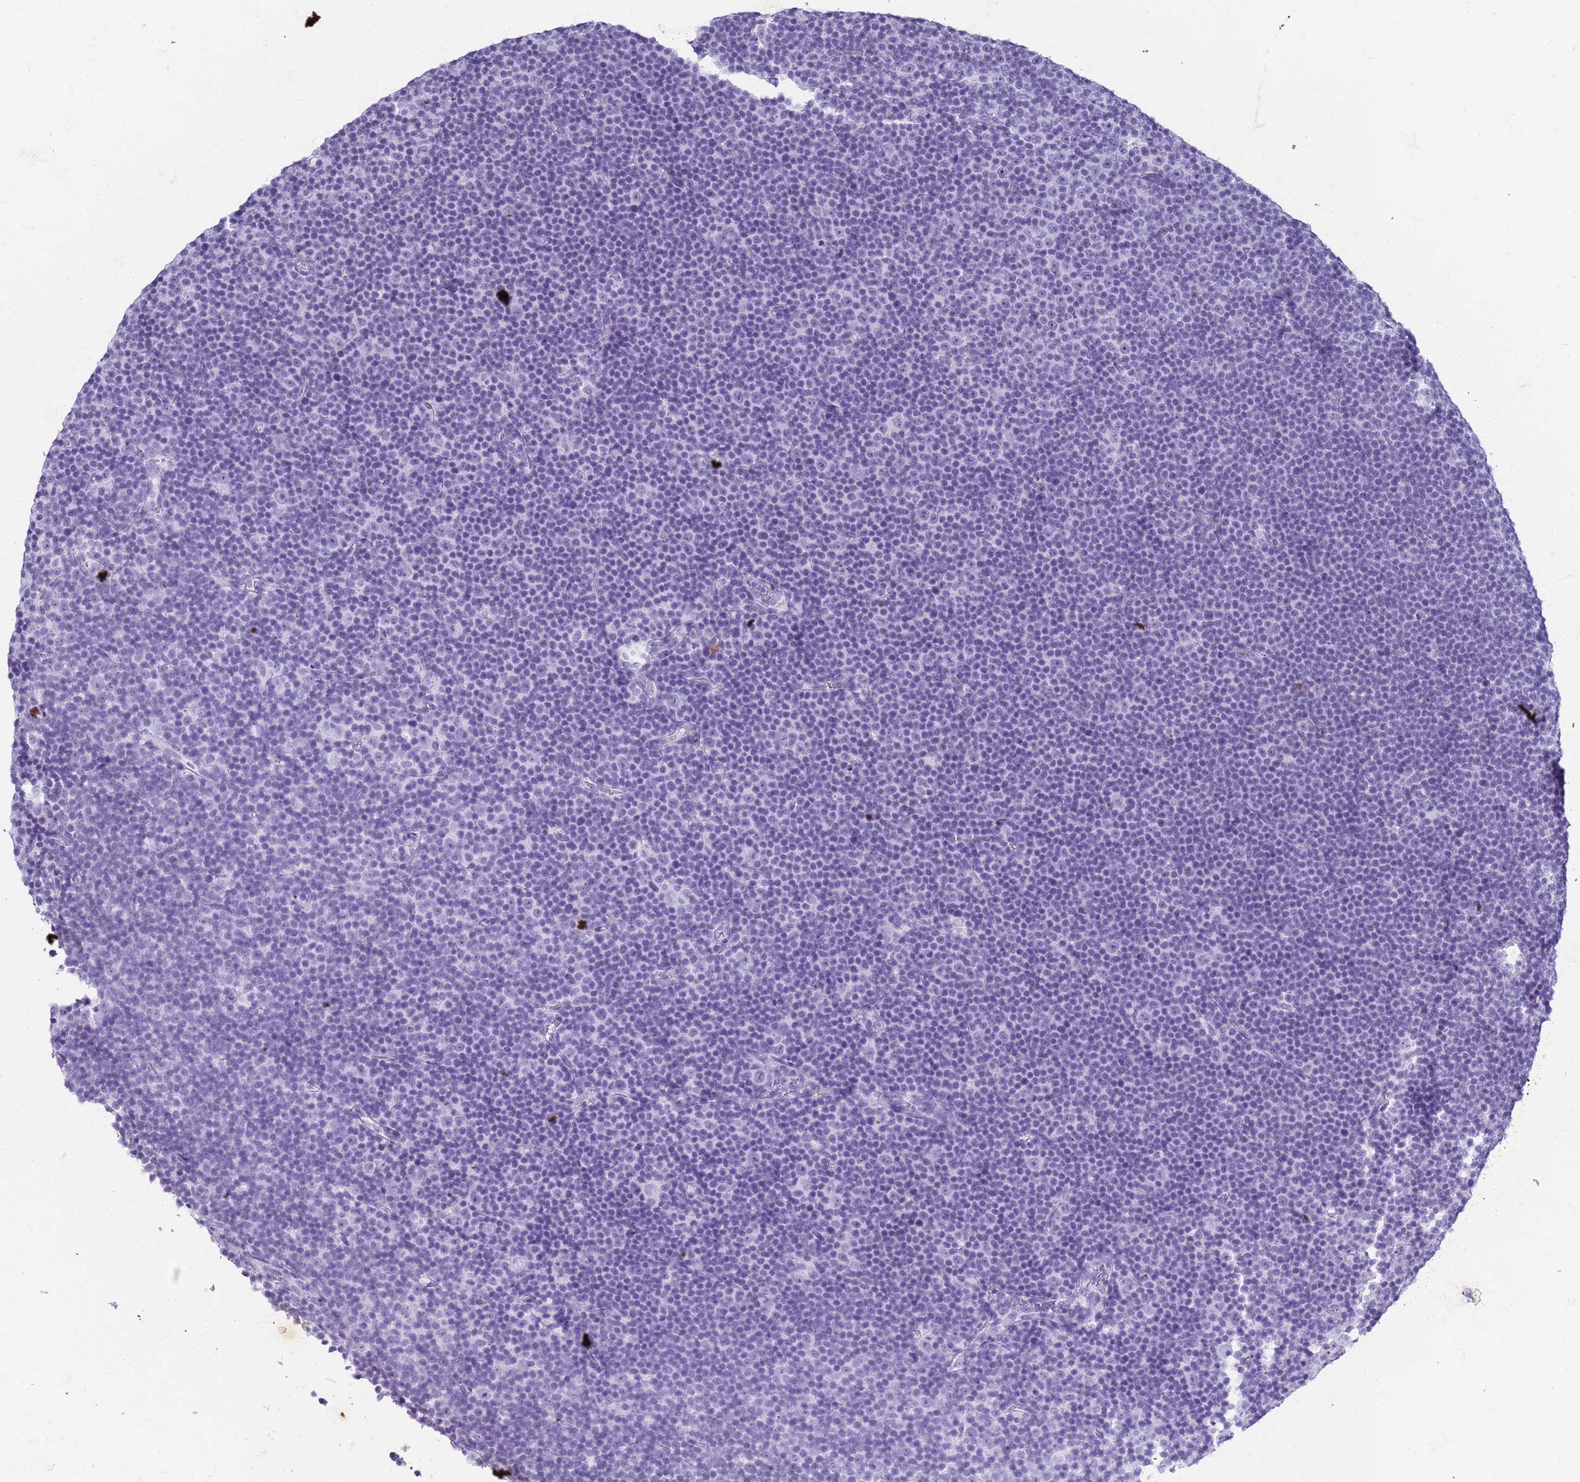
{"staining": {"intensity": "negative", "quantity": "none", "location": "none"}, "tissue": "lymphoma", "cell_type": "Tumor cells", "image_type": "cancer", "snomed": [{"axis": "morphology", "description": "Malignant lymphoma, non-Hodgkin's type, Low grade"}, {"axis": "topography", "description": "Lymph node"}], "caption": "An immunohistochemistry micrograph of lymphoma is shown. There is no staining in tumor cells of lymphoma.", "gene": "SLC7A9", "patient": {"sex": "female", "age": 67}}